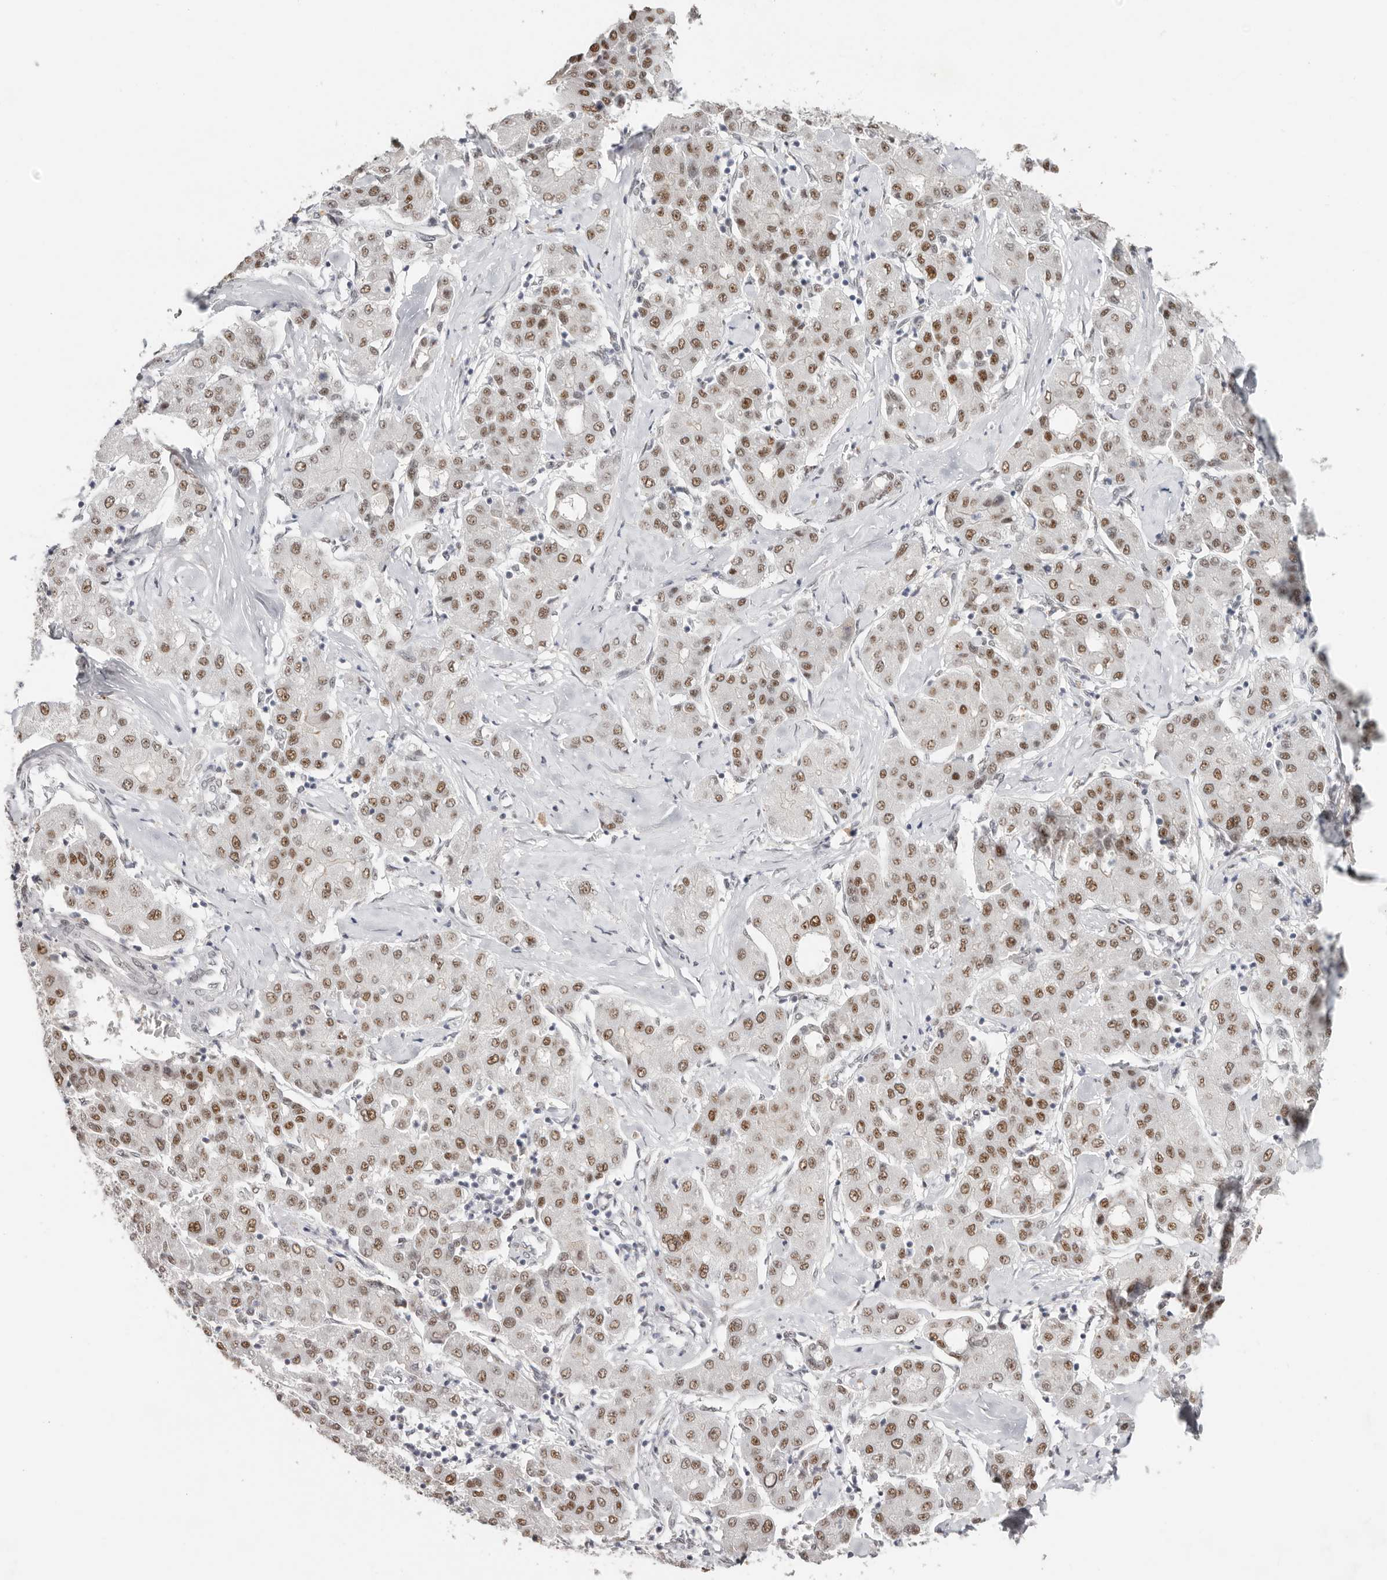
{"staining": {"intensity": "moderate", "quantity": ">75%", "location": "nuclear"}, "tissue": "liver cancer", "cell_type": "Tumor cells", "image_type": "cancer", "snomed": [{"axis": "morphology", "description": "Carcinoma, Hepatocellular, NOS"}, {"axis": "topography", "description": "Liver"}], "caption": "A high-resolution image shows IHC staining of liver hepatocellular carcinoma, which displays moderate nuclear staining in approximately >75% of tumor cells.", "gene": "LARP7", "patient": {"sex": "male", "age": 65}}